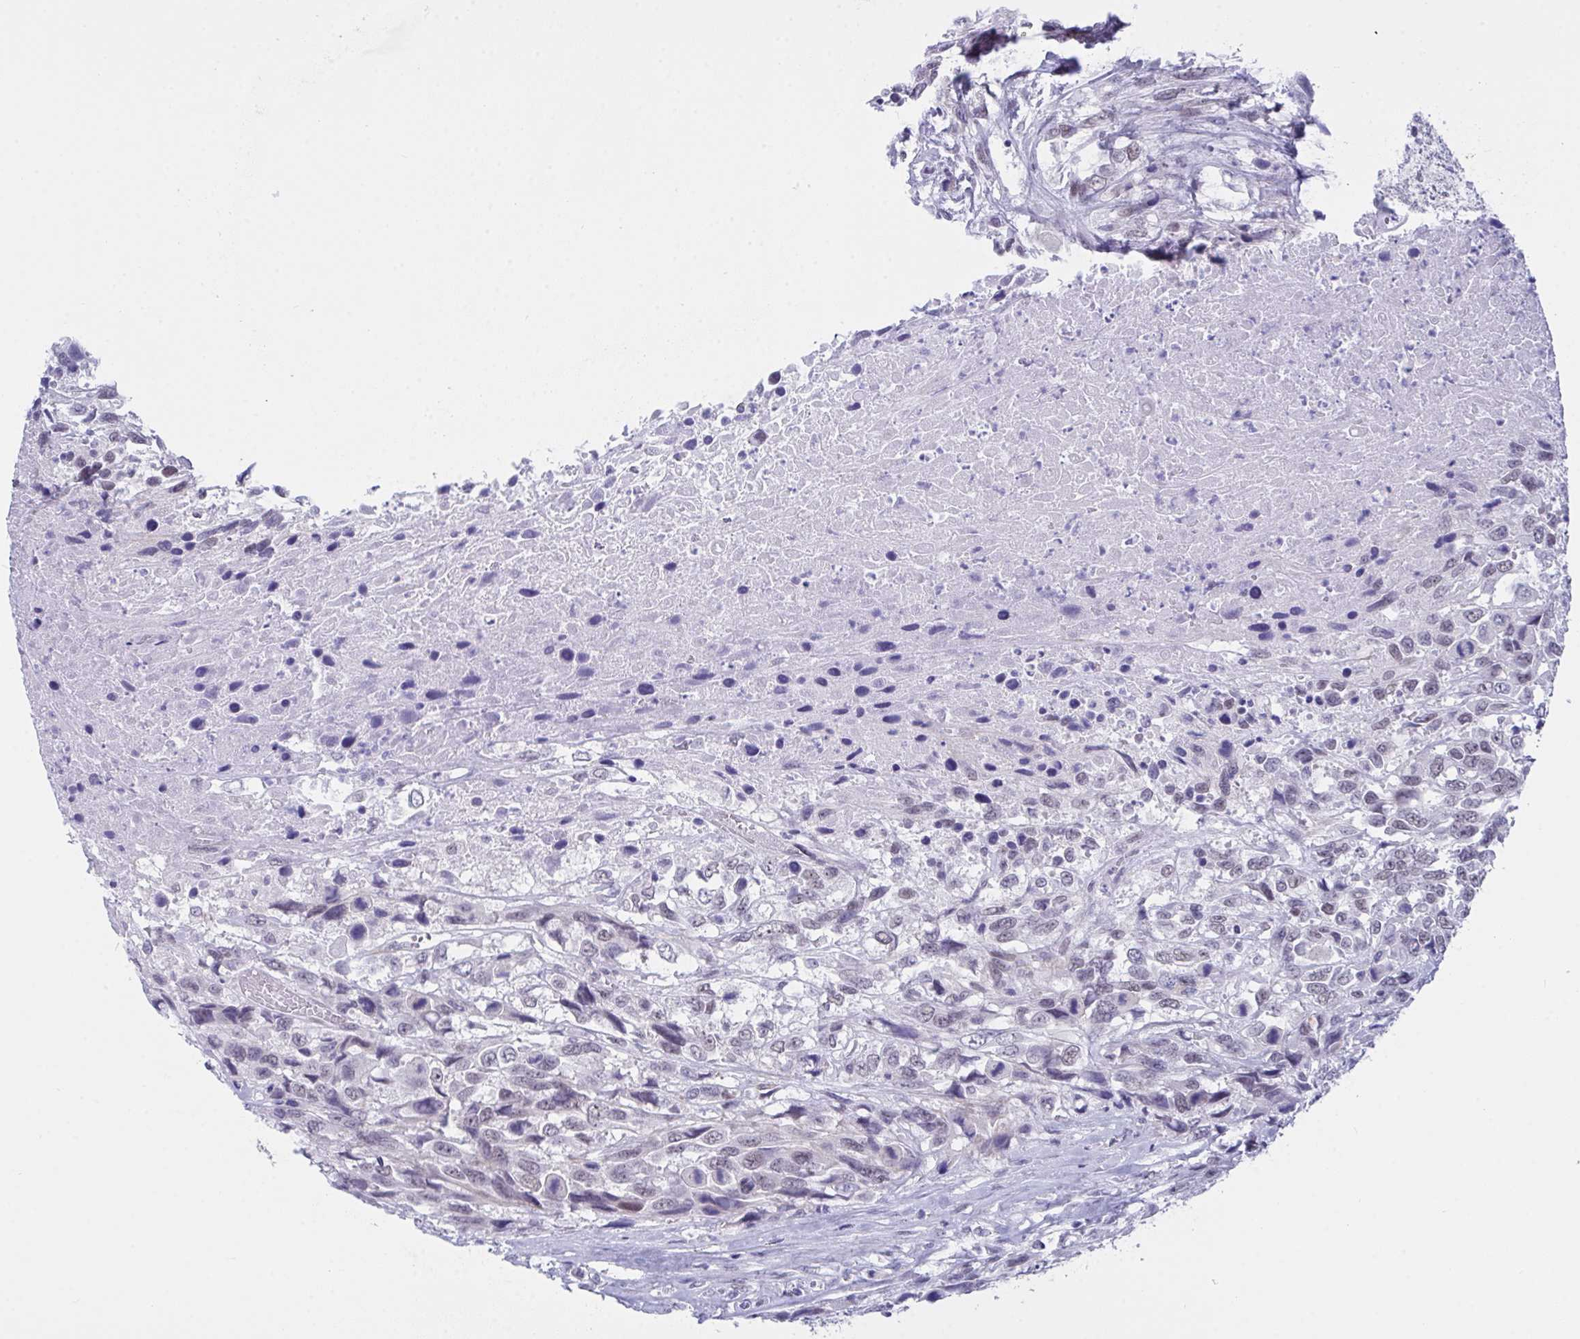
{"staining": {"intensity": "negative", "quantity": "none", "location": "none"}, "tissue": "urothelial cancer", "cell_type": "Tumor cells", "image_type": "cancer", "snomed": [{"axis": "morphology", "description": "Urothelial carcinoma, High grade"}, {"axis": "topography", "description": "Urinary bladder"}], "caption": "Human high-grade urothelial carcinoma stained for a protein using immunohistochemistry (IHC) shows no expression in tumor cells.", "gene": "FBXL22", "patient": {"sex": "female", "age": 70}}